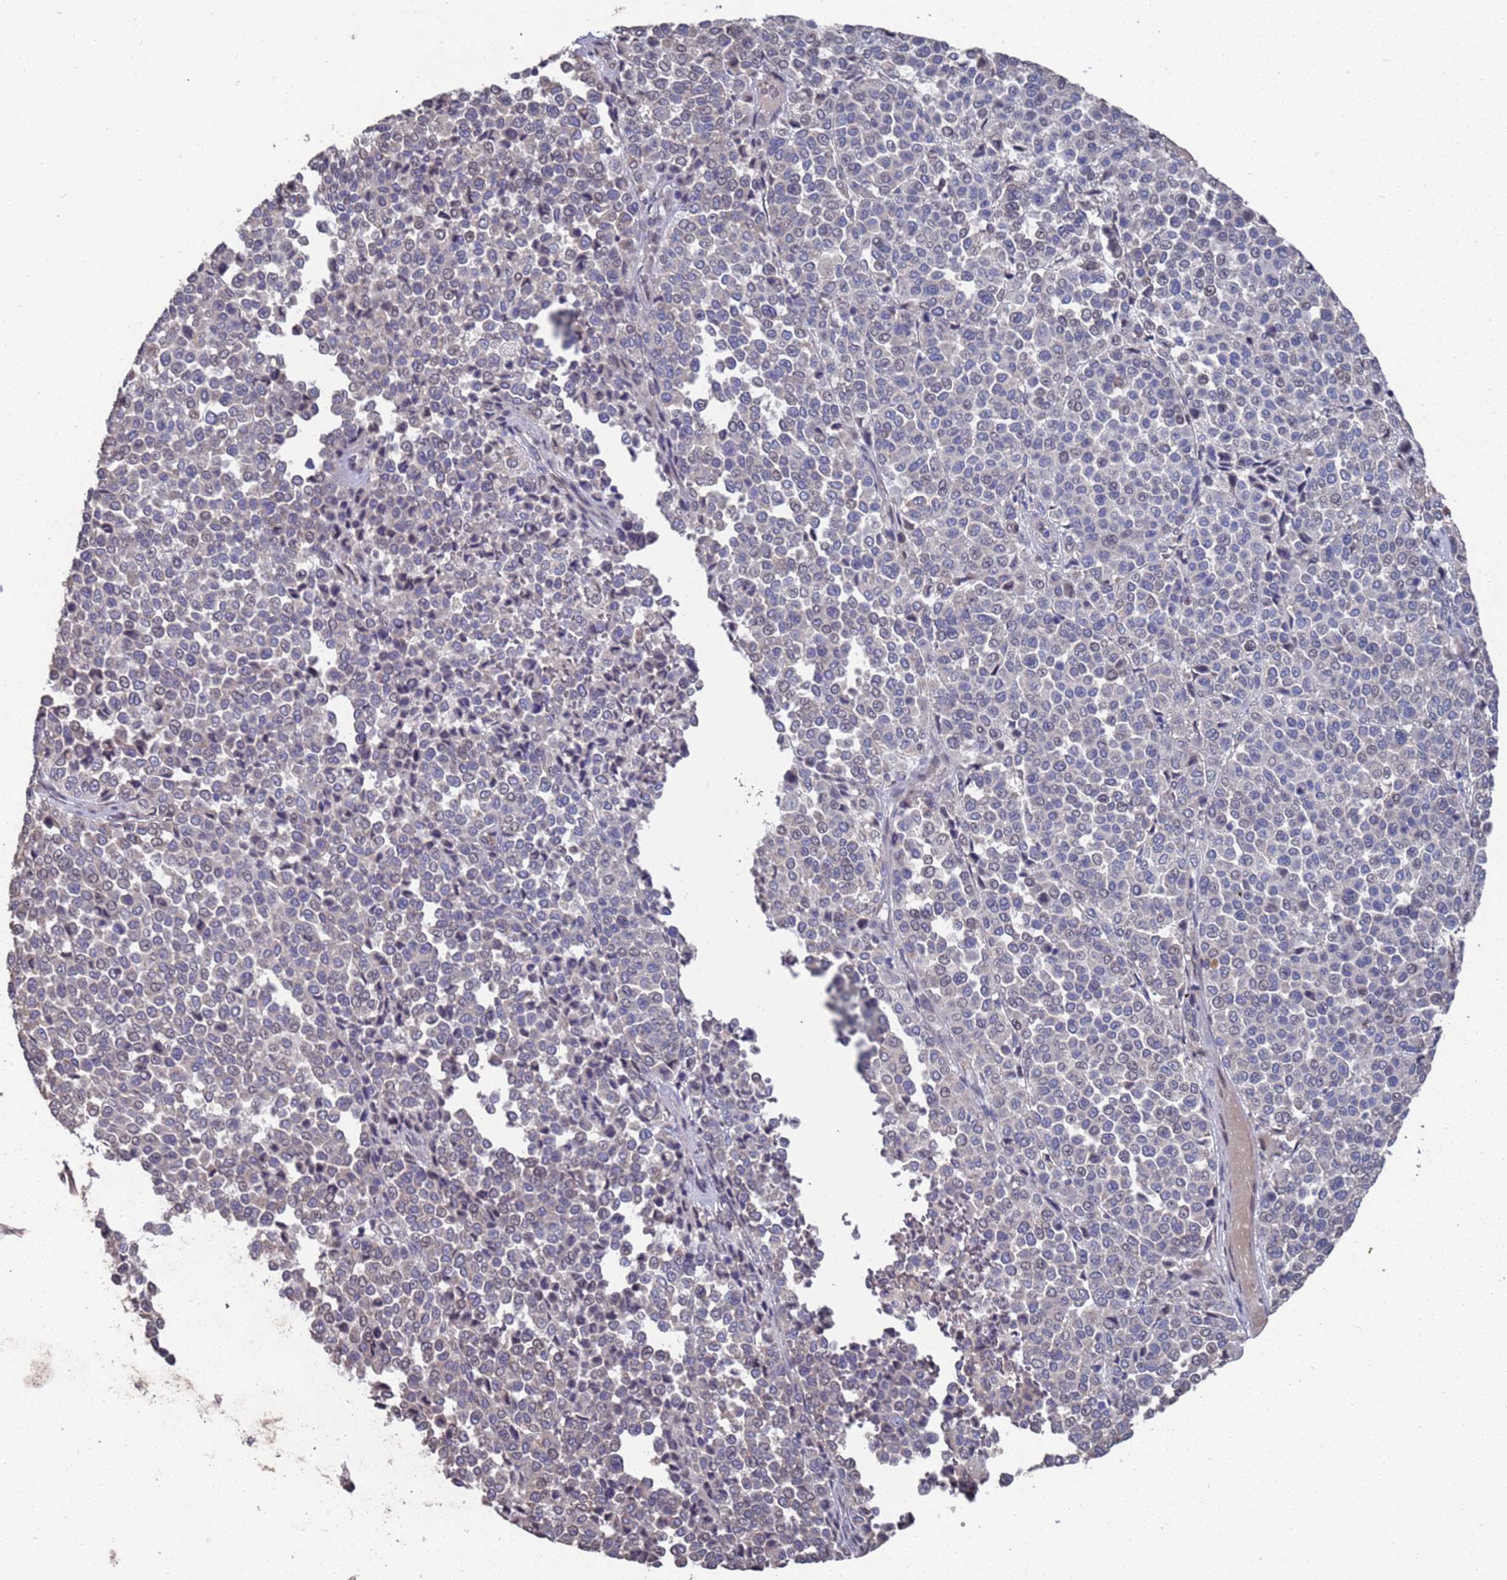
{"staining": {"intensity": "negative", "quantity": "none", "location": "none"}, "tissue": "melanoma", "cell_type": "Tumor cells", "image_type": "cancer", "snomed": [{"axis": "morphology", "description": "Malignant melanoma, Metastatic site"}, {"axis": "topography", "description": "Pancreas"}], "caption": "Tumor cells are negative for protein expression in human malignant melanoma (metastatic site).", "gene": "CFAP119", "patient": {"sex": "female", "age": 30}}